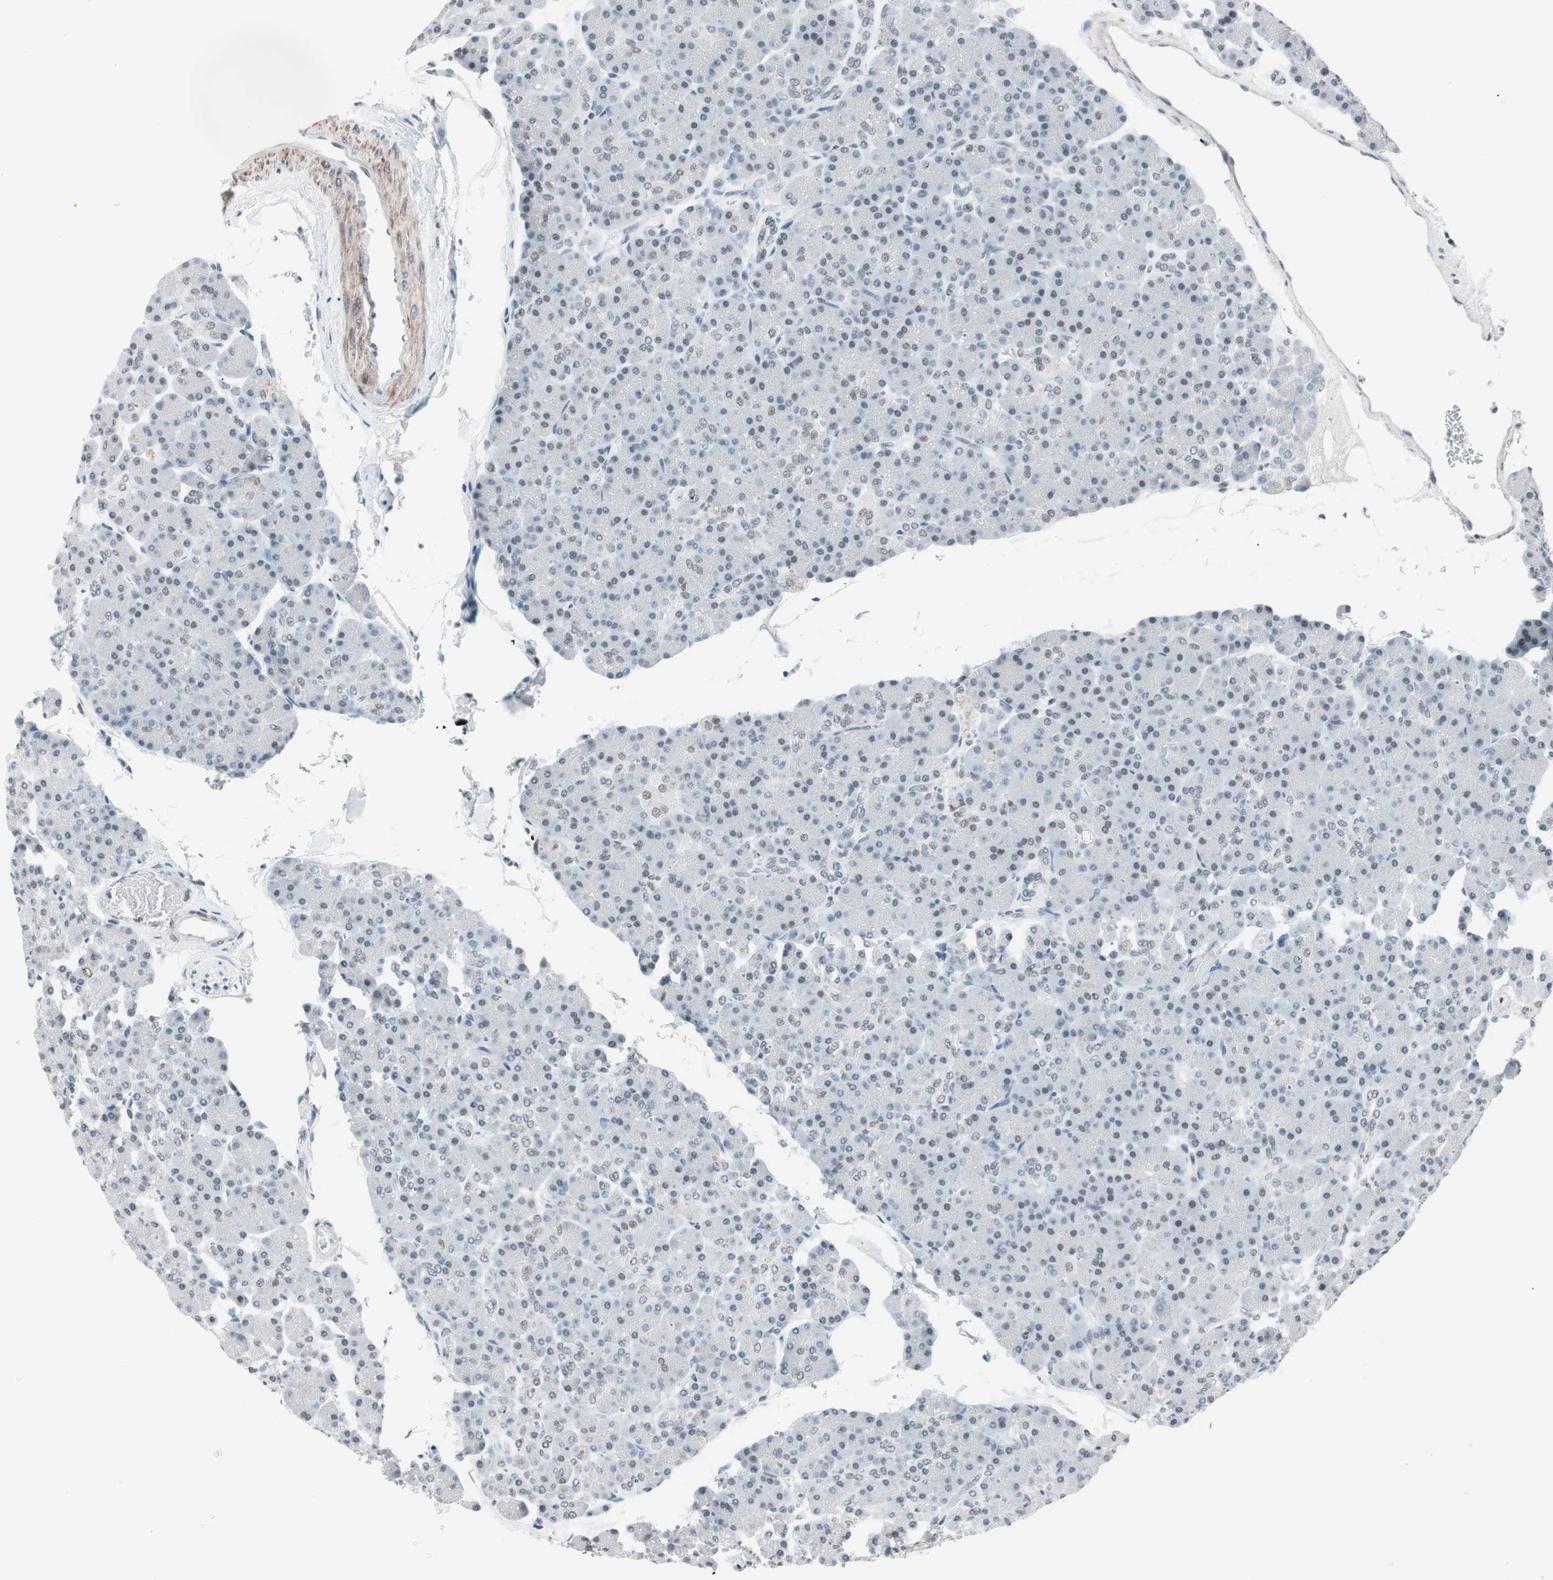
{"staining": {"intensity": "moderate", "quantity": ">75%", "location": "nuclear"}, "tissue": "pancreas", "cell_type": "Exocrine glandular cells", "image_type": "normal", "snomed": [{"axis": "morphology", "description": "Normal tissue, NOS"}, {"axis": "topography", "description": "Pancreas"}], "caption": "IHC staining of unremarkable pancreas, which reveals medium levels of moderate nuclear expression in about >75% of exocrine glandular cells indicating moderate nuclear protein staining. The staining was performed using DAB (brown) for protein detection and nuclei were counterstained in hematoxylin (blue).", "gene": "ARID1A", "patient": {"sex": "female", "age": 43}}